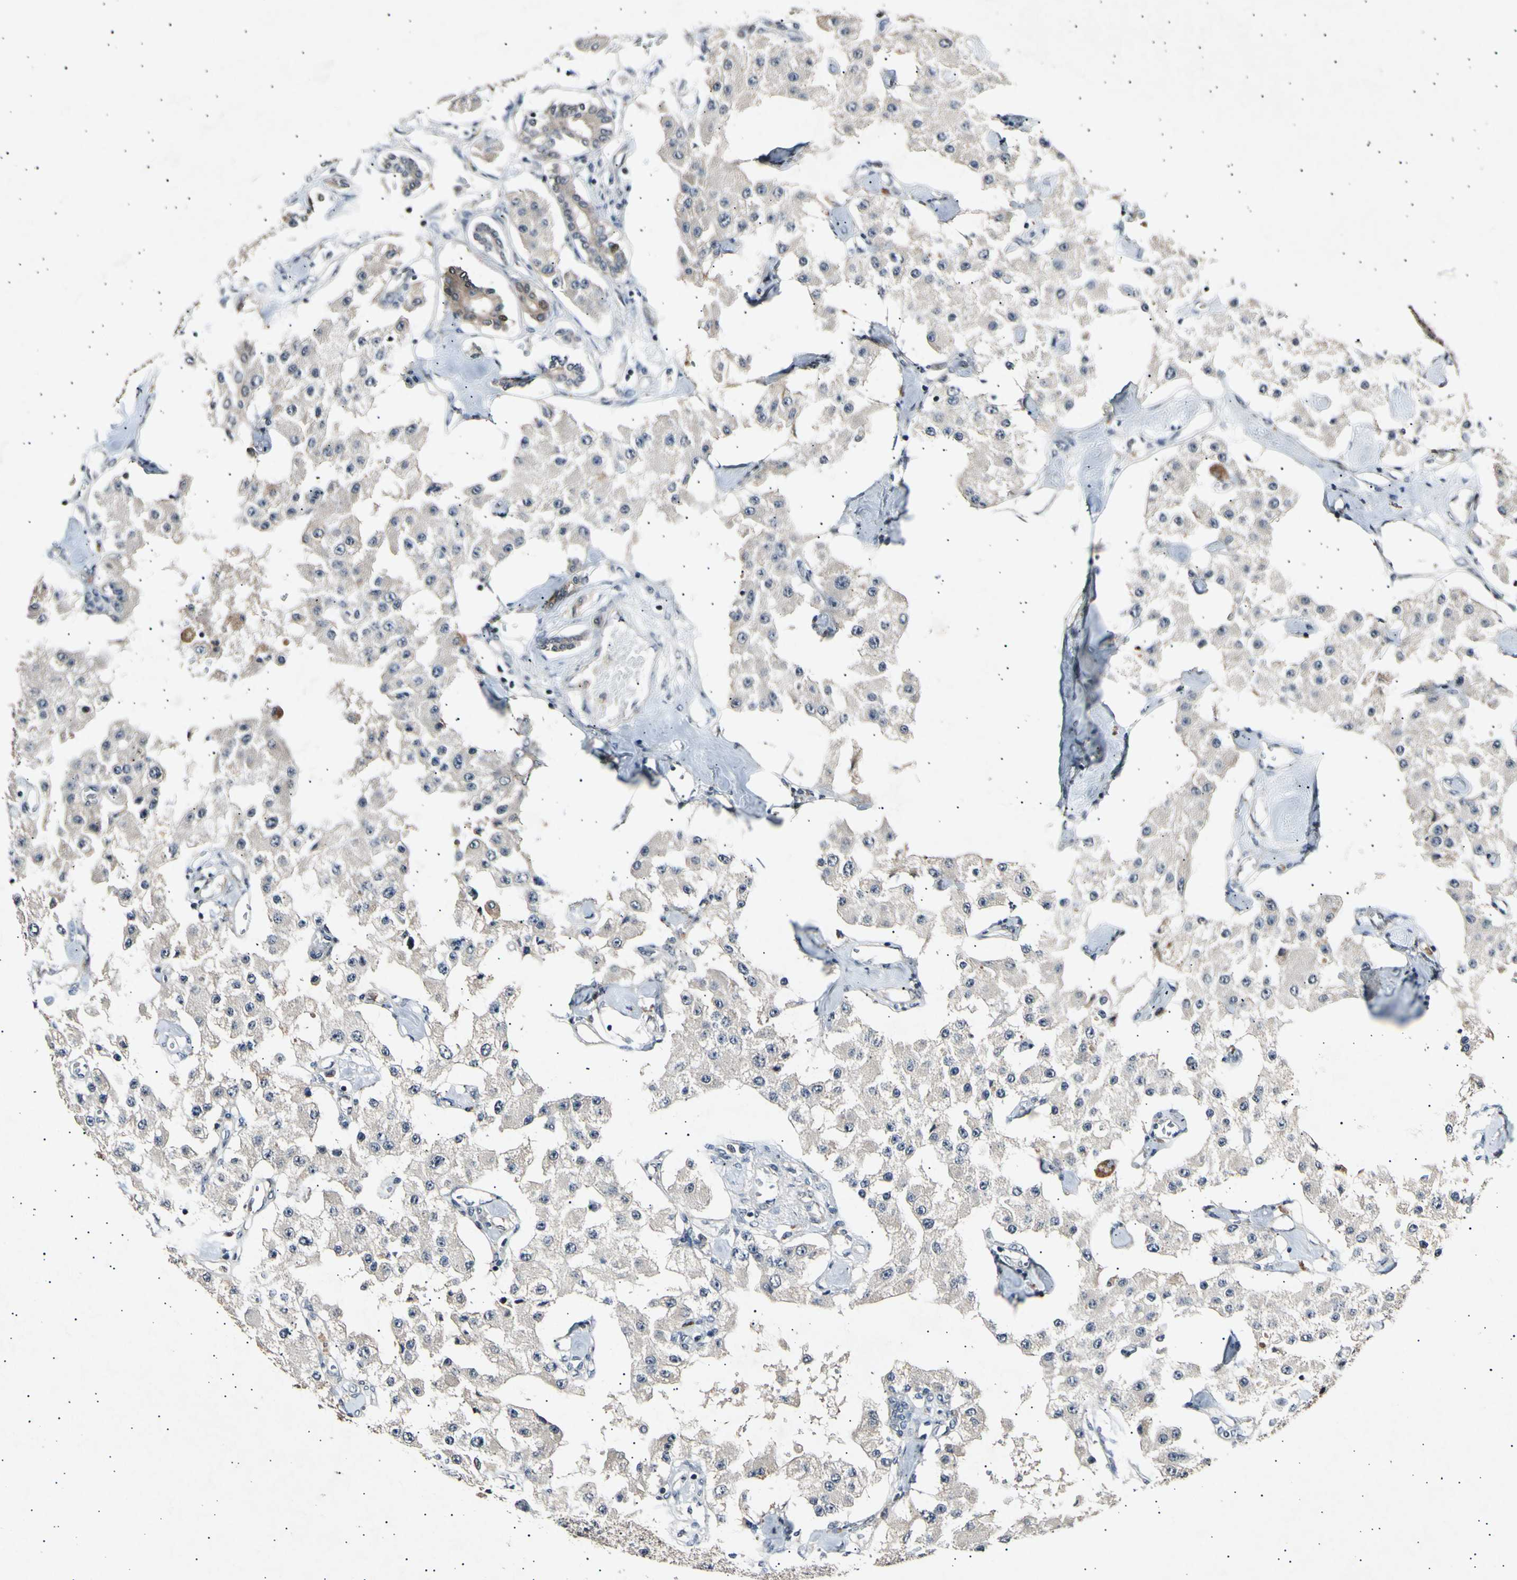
{"staining": {"intensity": "negative", "quantity": "none", "location": "none"}, "tissue": "carcinoid", "cell_type": "Tumor cells", "image_type": "cancer", "snomed": [{"axis": "morphology", "description": "Carcinoid, malignant, NOS"}, {"axis": "topography", "description": "Pancreas"}], "caption": "Tumor cells are negative for protein expression in human carcinoid.", "gene": "ADCY3", "patient": {"sex": "male", "age": 41}}